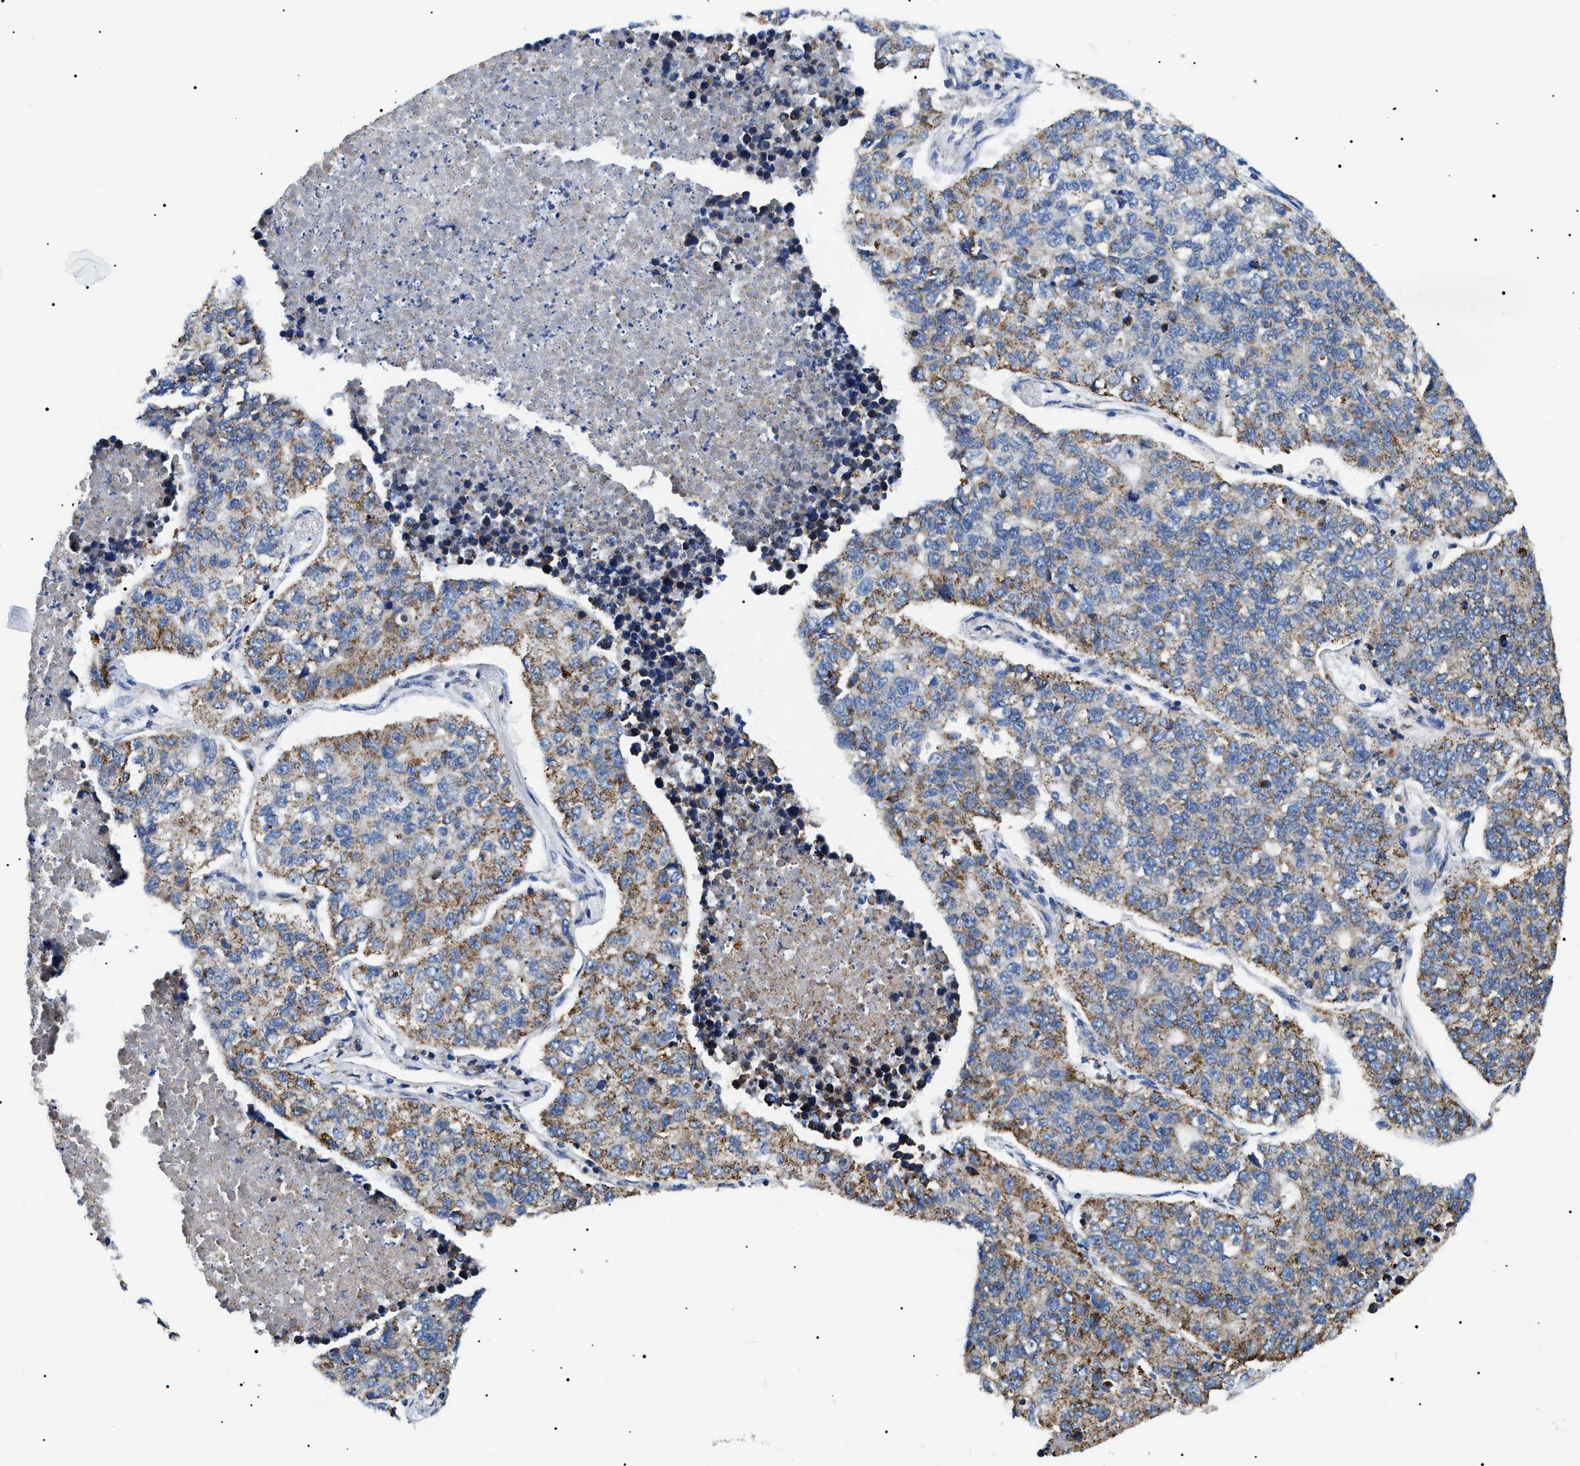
{"staining": {"intensity": "weak", "quantity": "<25%", "location": "cytoplasmic/membranous"}, "tissue": "lung cancer", "cell_type": "Tumor cells", "image_type": "cancer", "snomed": [{"axis": "morphology", "description": "Adenocarcinoma, NOS"}, {"axis": "topography", "description": "Lung"}], "caption": "Immunohistochemistry histopathology image of neoplastic tissue: human lung adenocarcinoma stained with DAB reveals no significant protein staining in tumor cells.", "gene": "OXSM", "patient": {"sex": "male", "age": 49}}